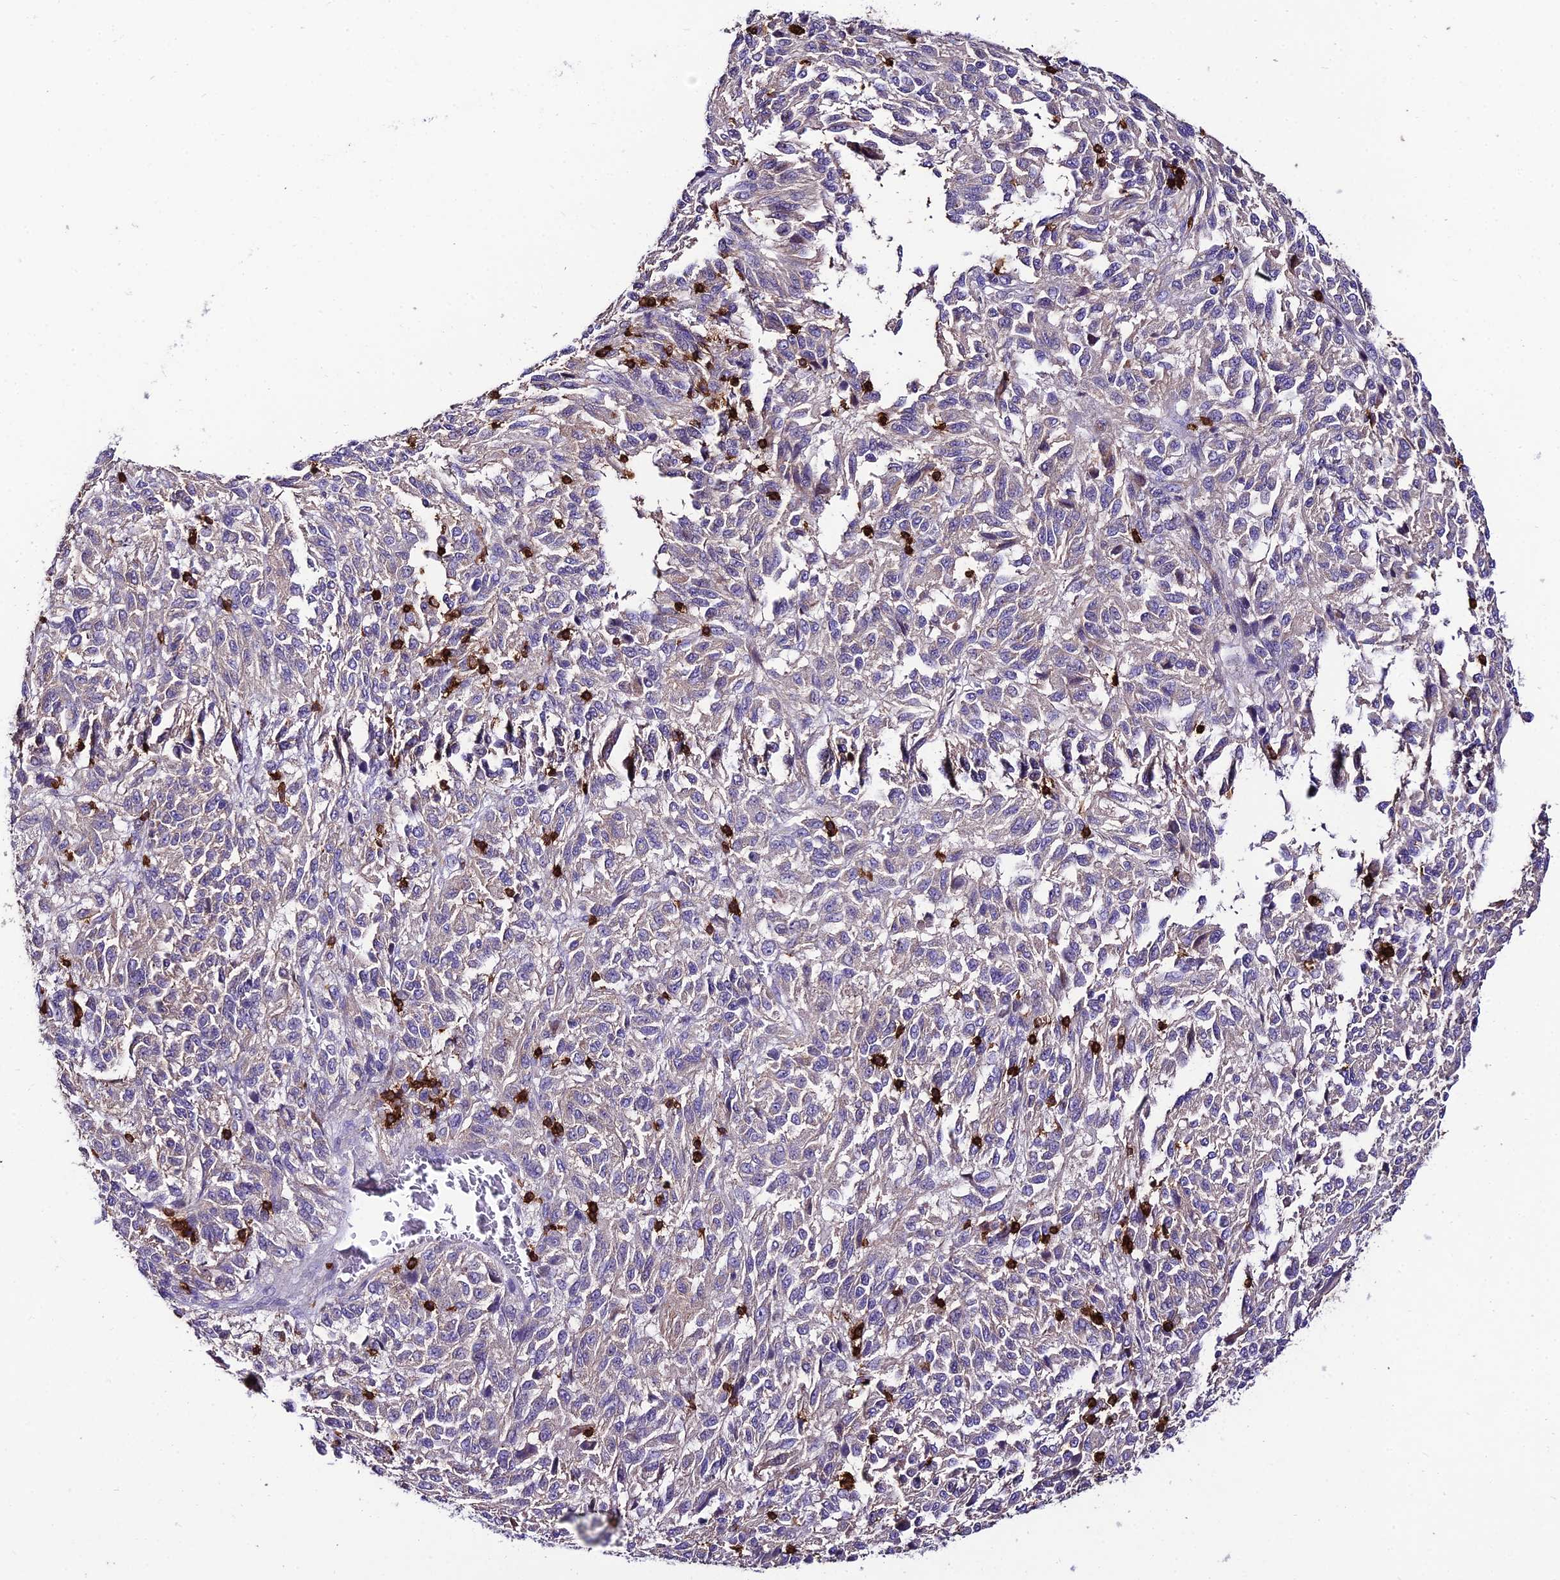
{"staining": {"intensity": "weak", "quantity": "<25%", "location": "cytoplasmic/membranous"}, "tissue": "melanoma", "cell_type": "Tumor cells", "image_type": "cancer", "snomed": [{"axis": "morphology", "description": "Malignant melanoma, Metastatic site"}, {"axis": "topography", "description": "Lung"}], "caption": "Immunohistochemistry micrograph of neoplastic tissue: human melanoma stained with DAB reveals no significant protein expression in tumor cells.", "gene": "PTPRCAP", "patient": {"sex": "male", "age": 64}}